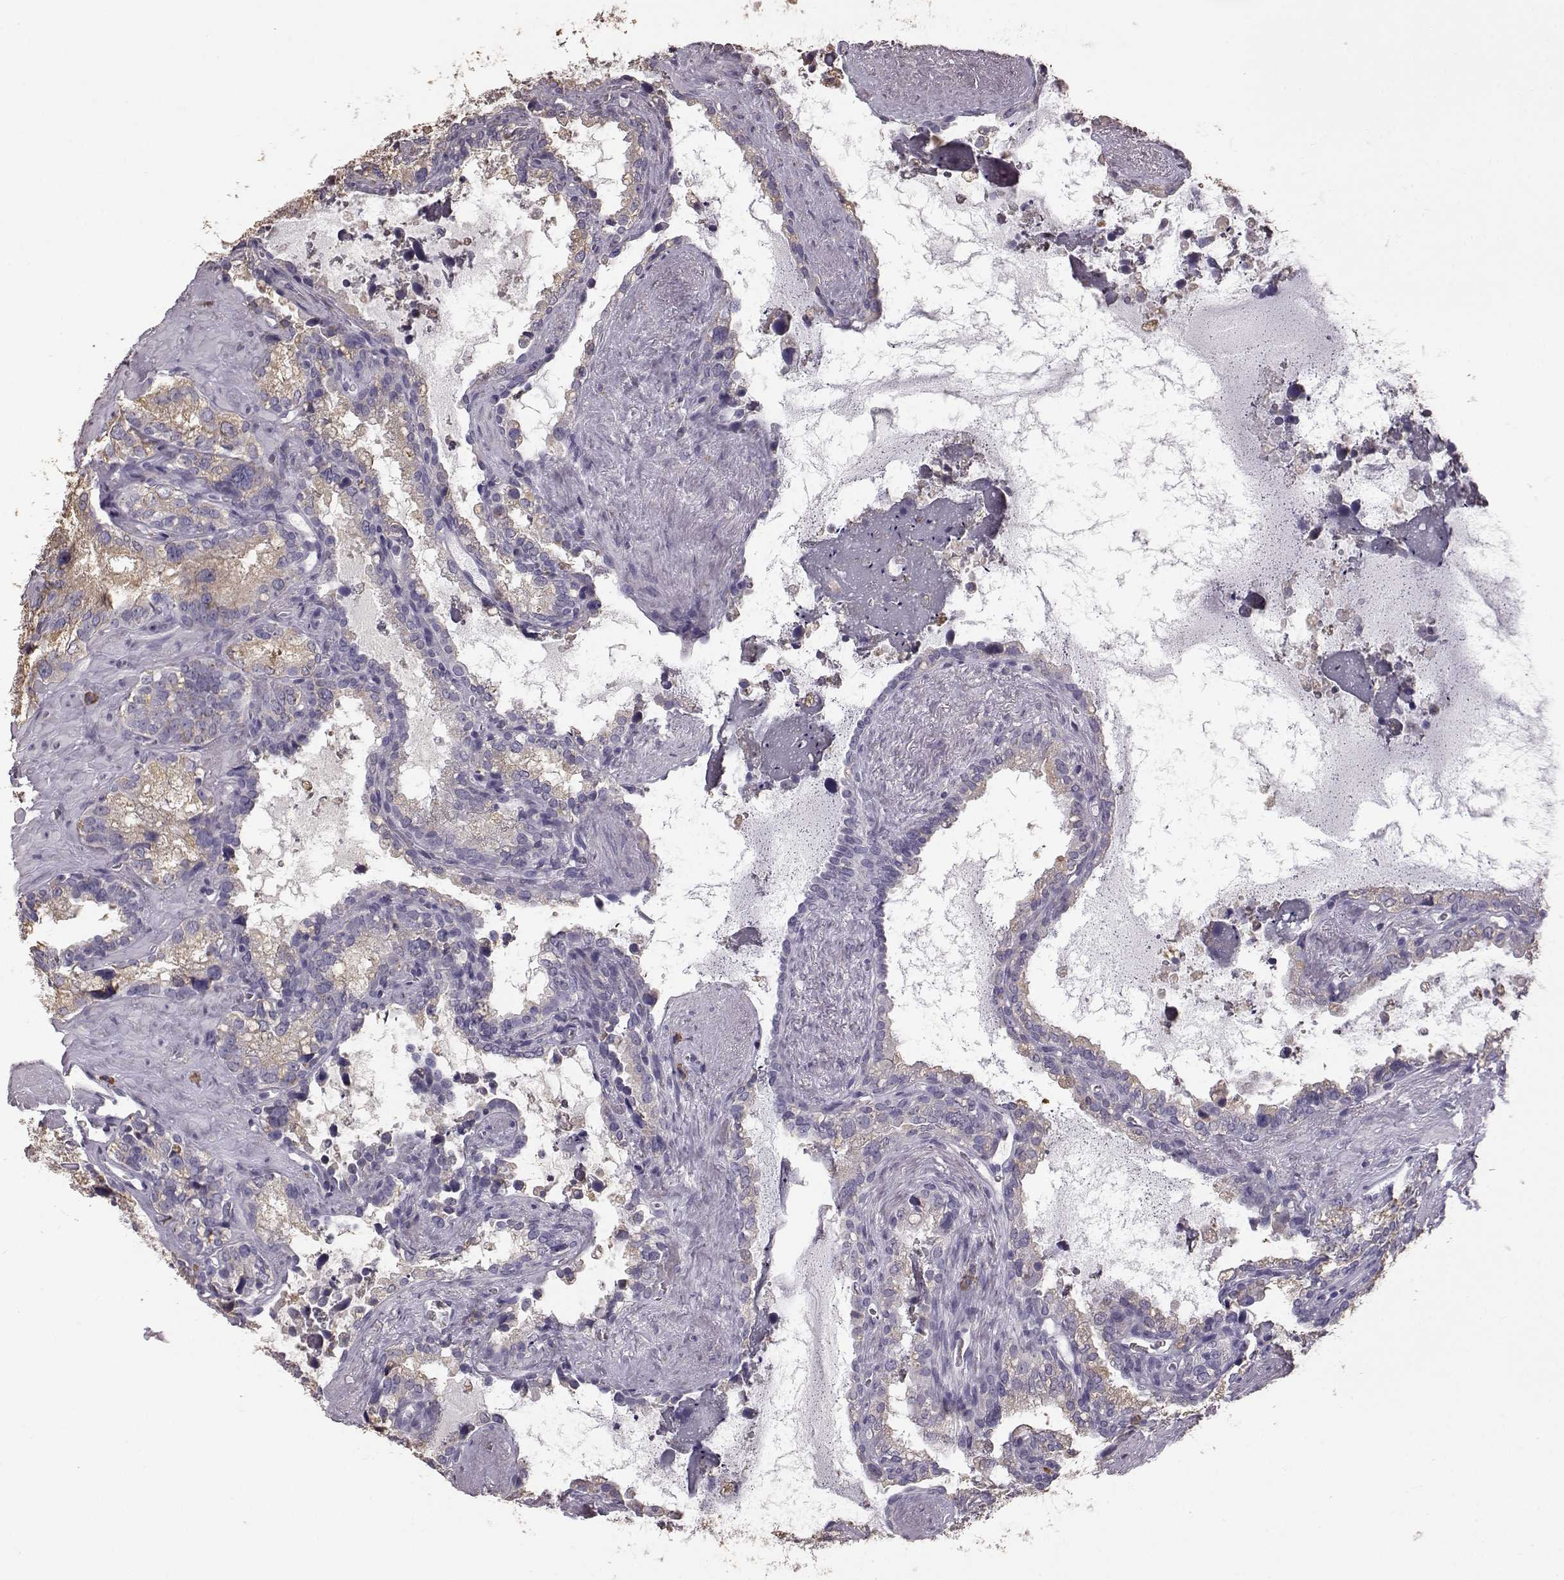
{"staining": {"intensity": "weak", "quantity": "25%-75%", "location": "cytoplasmic/membranous"}, "tissue": "seminal vesicle", "cell_type": "Glandular cells", "image_type": "normal", "snomed": [{"axis": "morphology", "description": "Normal tissue, NOS"}, {"axis": "topography", "description": "Seminal veicle"}], "caption": "DAB immunohistochemical staining of unremarkable seminal vesicle demonstrates weak cytoplasmic/membranous protein staining in about 25%-75% of glandular cells. (DAB IHC, brown staining for protein, blue staining for nuclei).", "gene": "GABRG3", "patient": {"sex": "male", "age": 71}}